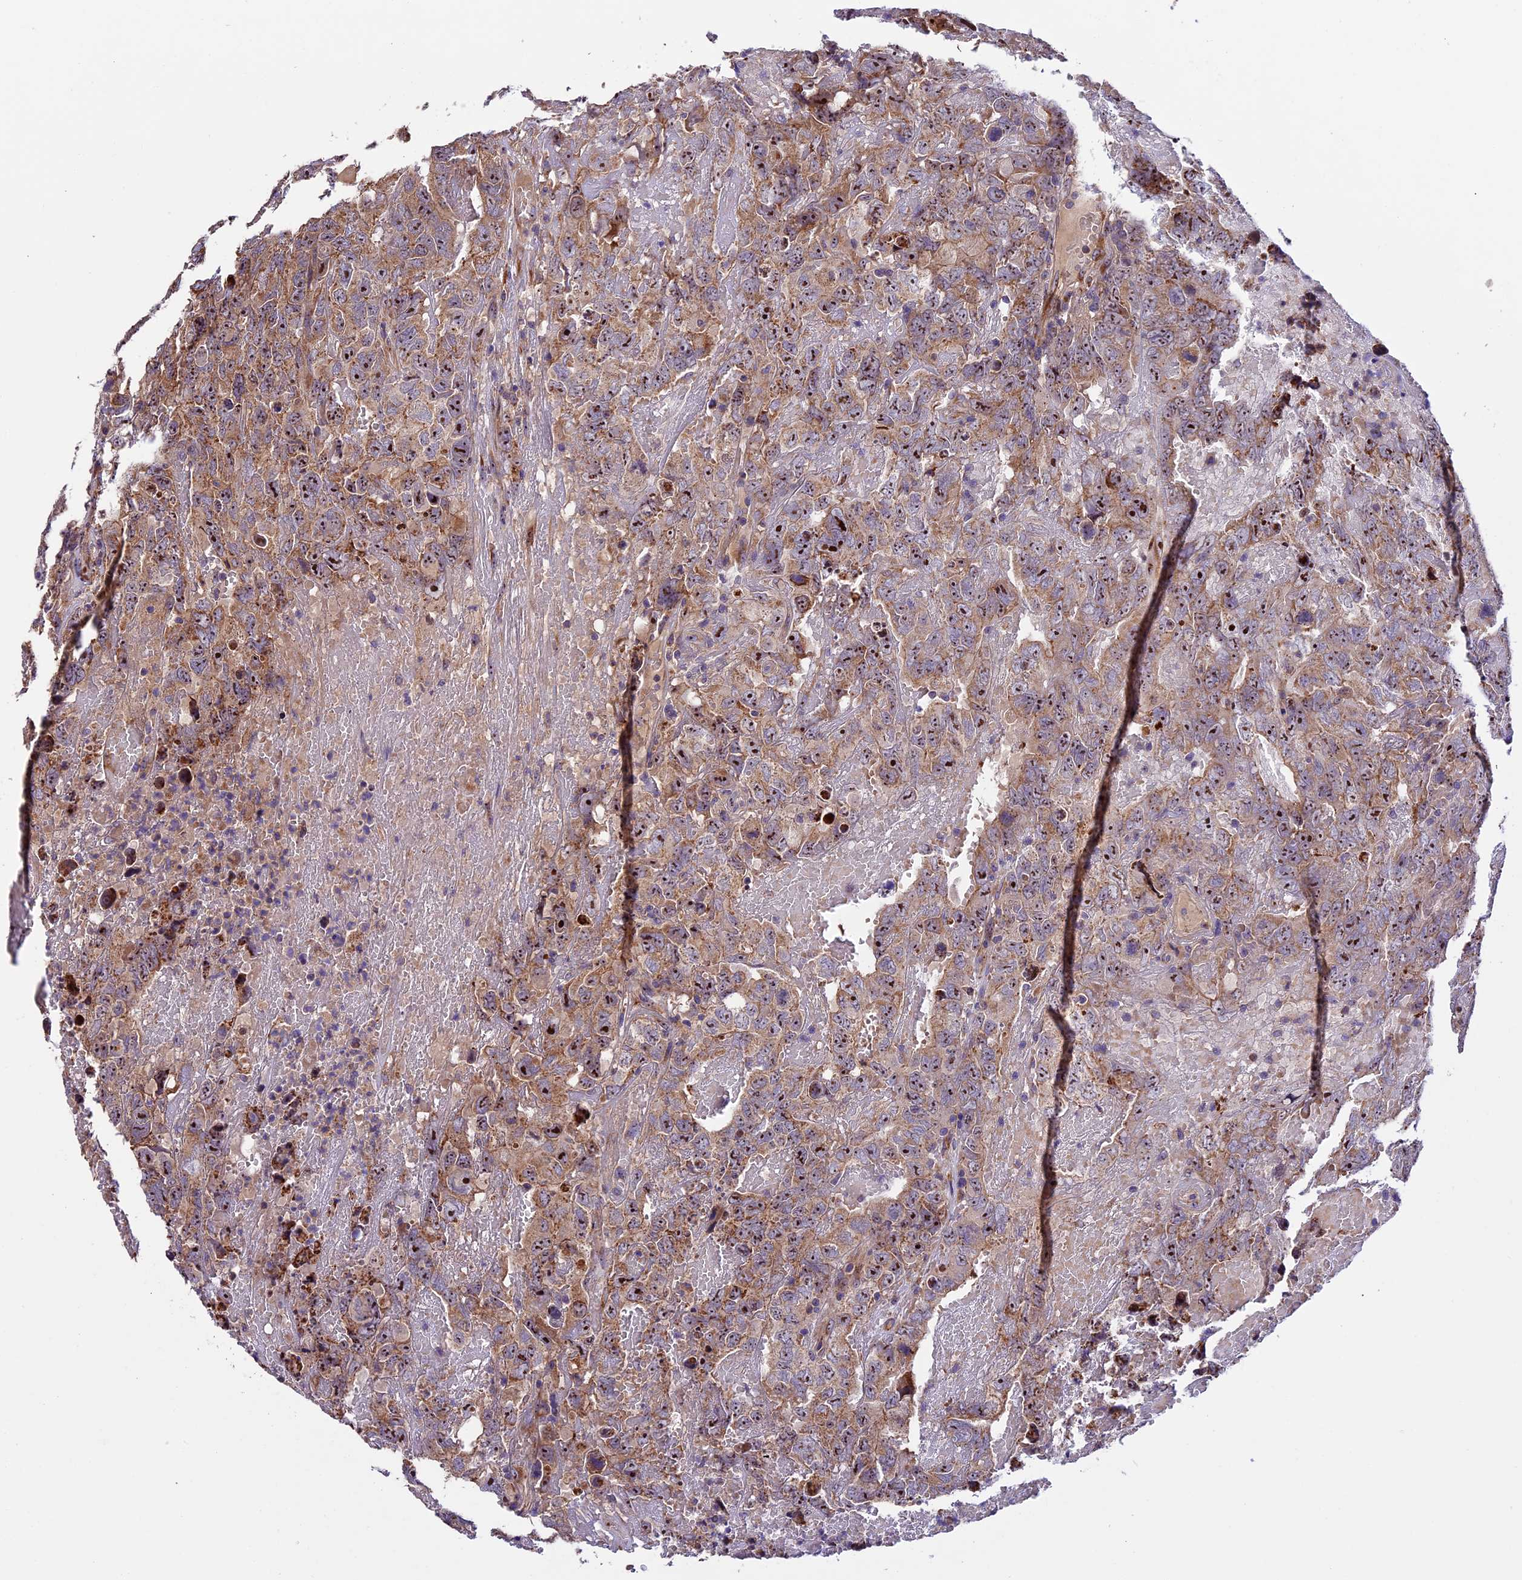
{"staining": {"intensity": "moderate", "quantity": ">75%", "location": "cytoplasmic/membranous,nuclear"}, "tissue": "testis cancer", "cell_type": "Tumor cells", "image_type": "cancer", "snomed": [{"axis": "morphology", "description": "Carcinoma, Embryonal, NOS"}, {"axis": "topography", "description": "Testis"}], "caption": "Immunohistochemistry photomicrograph of testis cancer (embryonal carcinoma) stained for a protein (brown), which reveals medium levels of moderate cytoplasmic/membranous and nuclear expression in approximately >75% of tumor cells.", "gene": "FRY", "patient": {"sex": "male", "age": 45}}